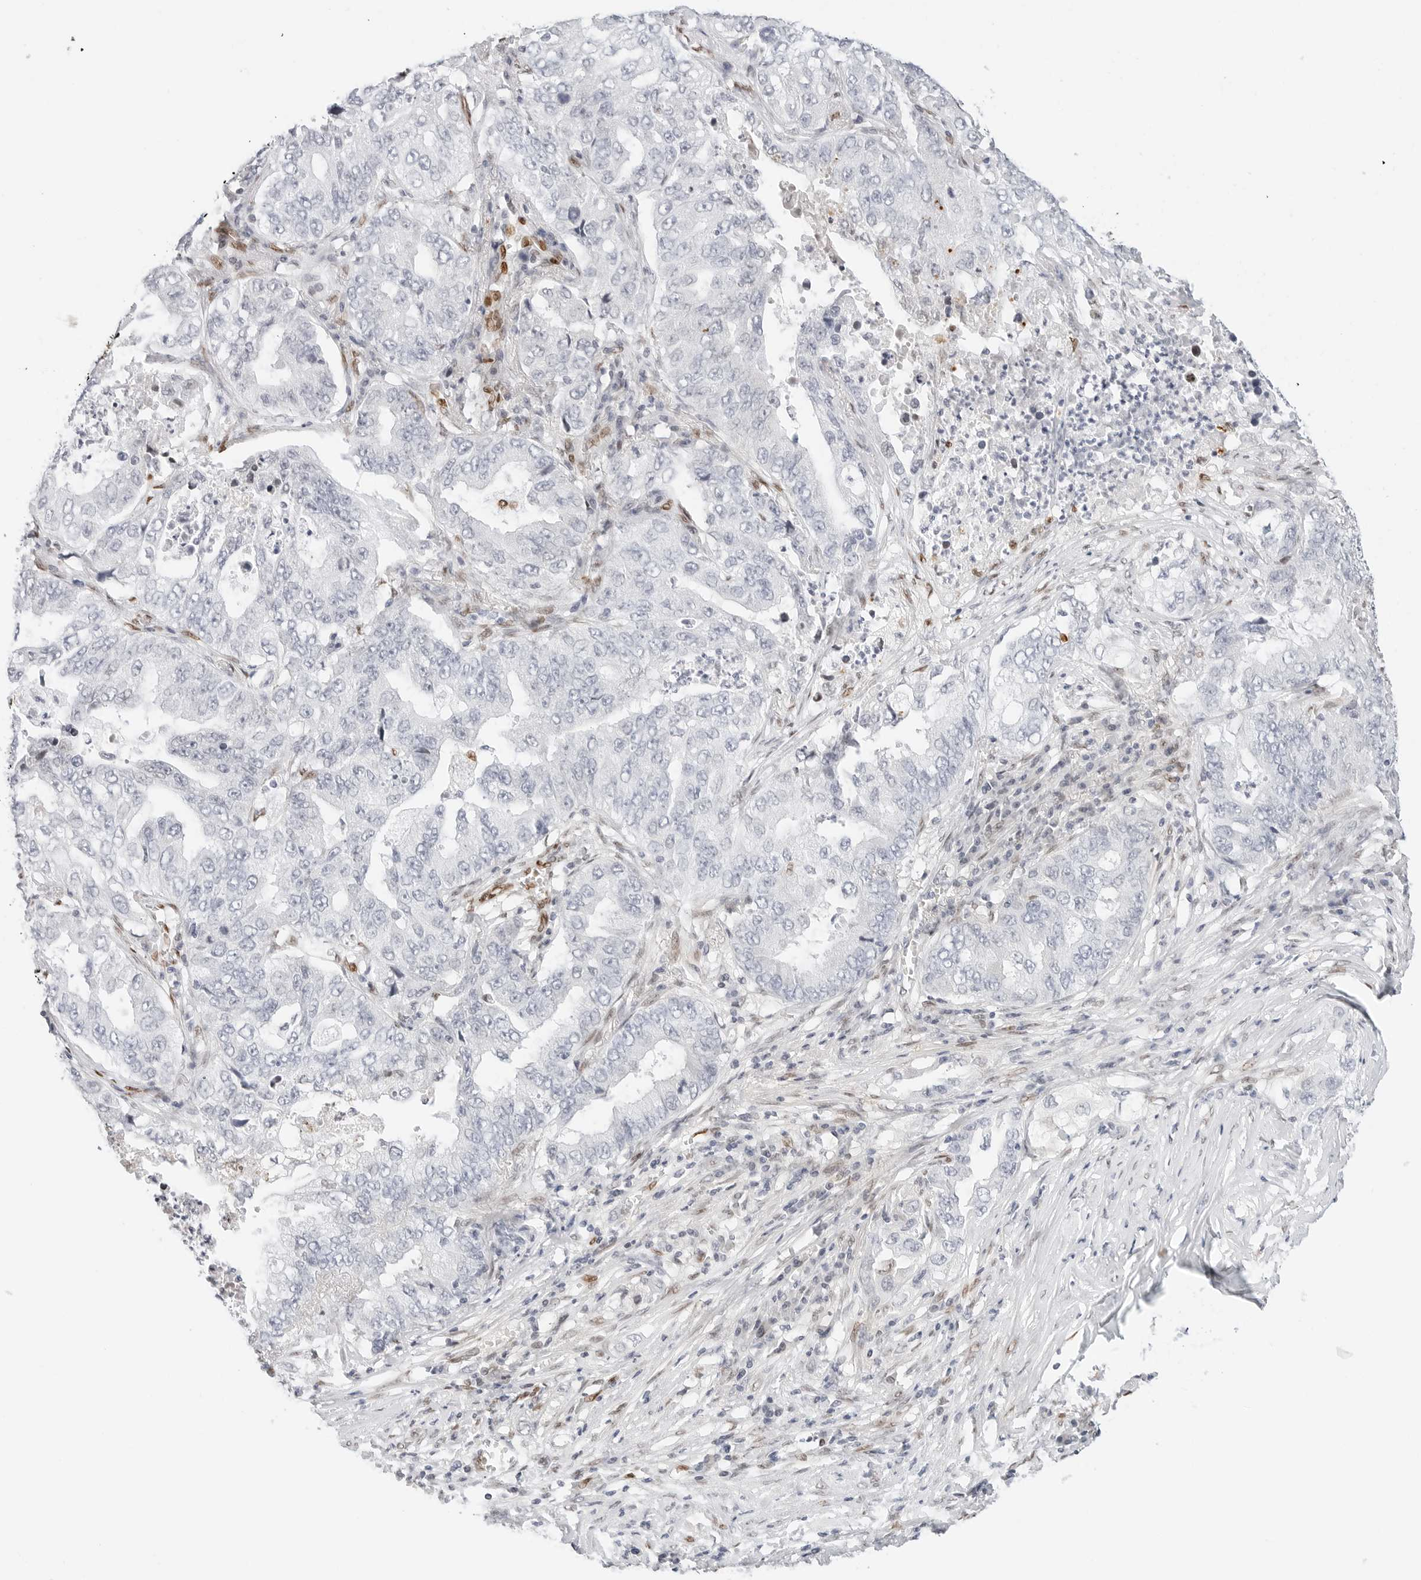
{"staining": {"intensity": "negative", "quantity": "none", "location": "none"}, "tissue": "lung cancer", "cell_type": "Tumor cells", "image_type": "cancer", "snomed": [{"axis": "morphology", "description": "Adenocarcinoma, NOS"}, {"axis": "topography", "description": "Lung"}], "caption": "This is an immunohistochemistry (IHC) image of lung cancer. There is no expression in tumor cells.", "gene": "SPIDR", "patient": {"sex": "female", "age": 51}}